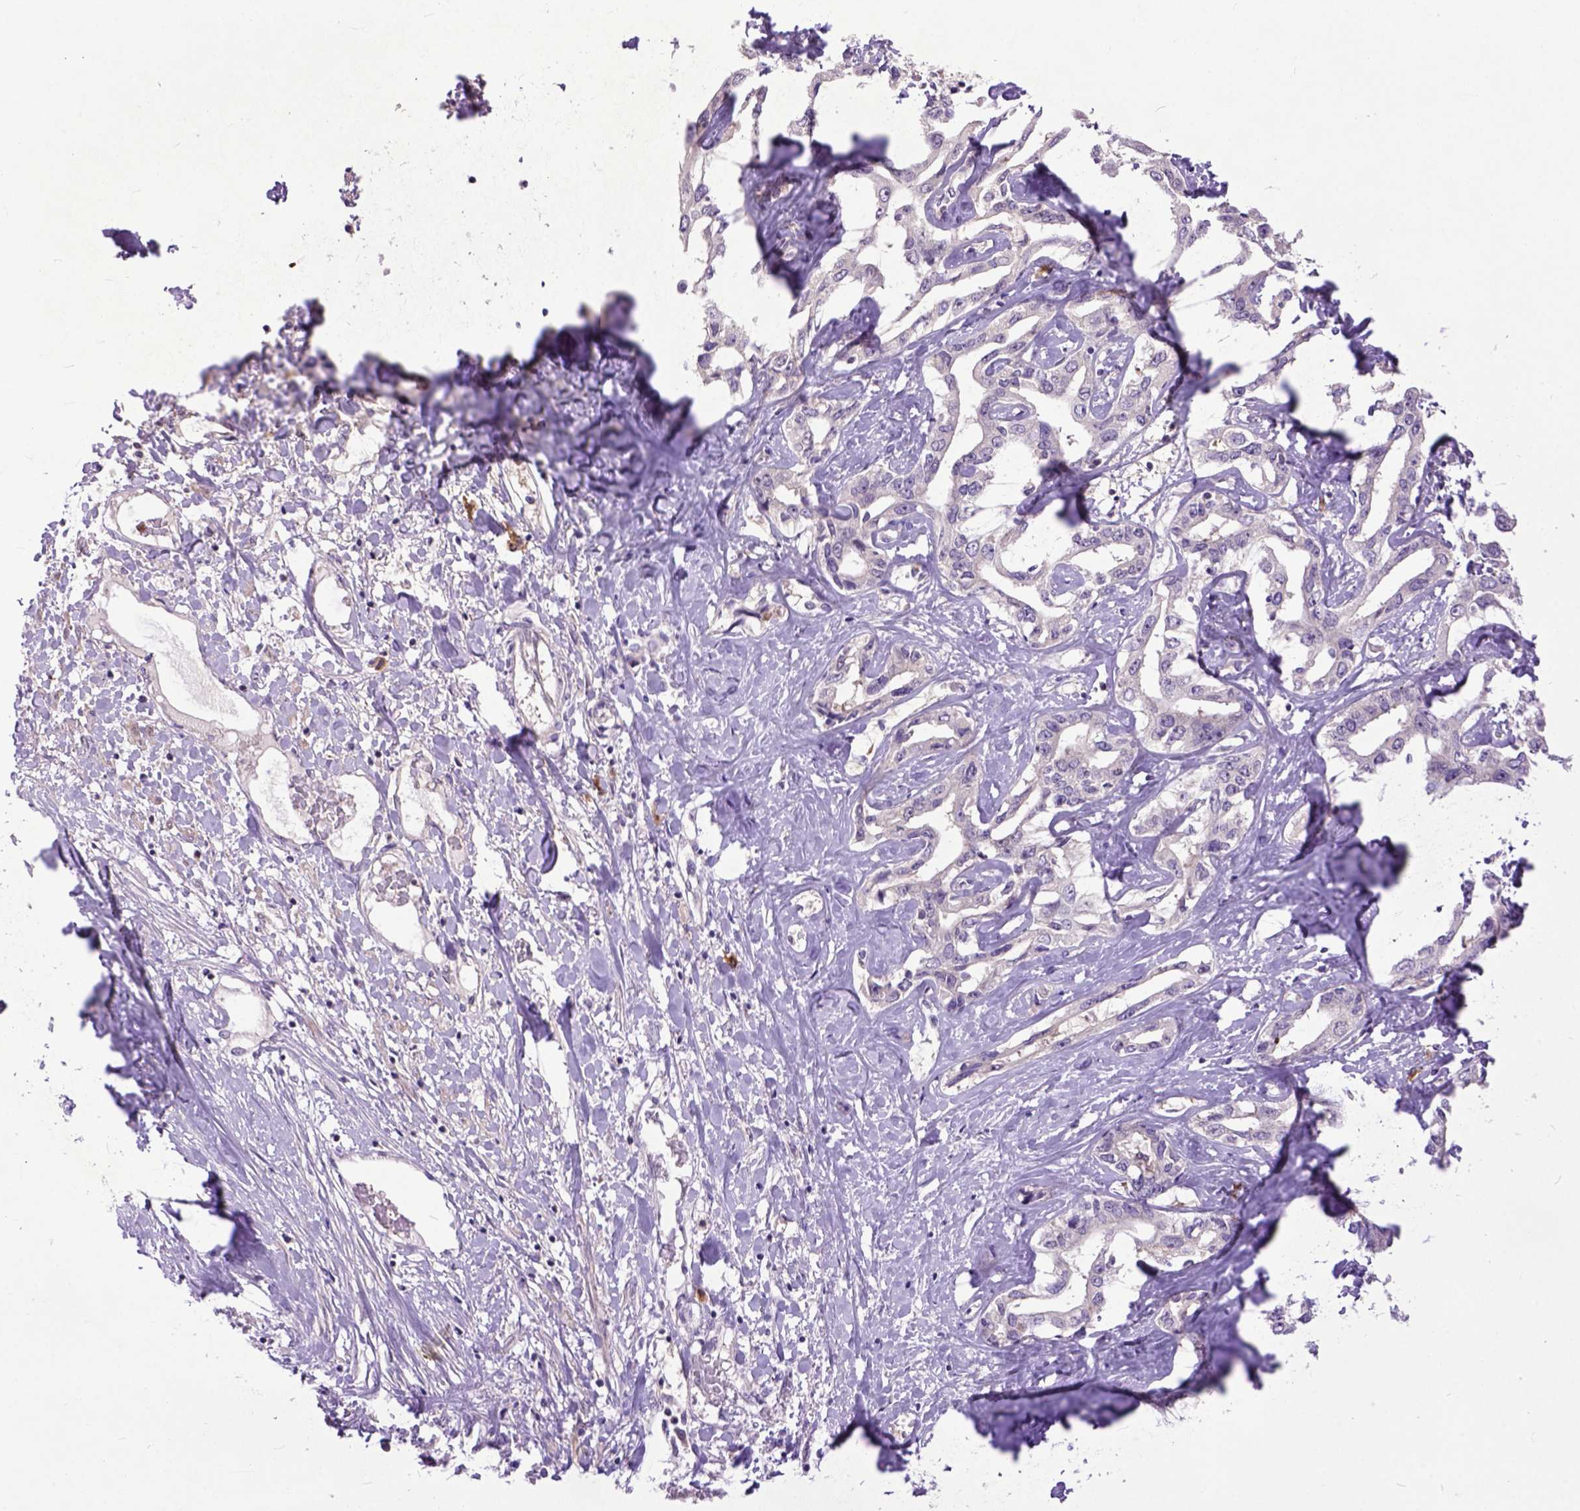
{"staining": {"intensity": "negative", "quantity": "none", "location": "none"}, "tissue": "liver cancer", "cell_type": "Tumor cells", "image_type": "cancer", "snomed": [{"axis": "morphology", "description": "Cholangiocarcinoma"}, {"axis": "topography", "description": "Liver"}], "caption": "Immunohistochemistry (IHC) histopathology image of neoplastic tissue: liver cancer stained with DAB (3,3'-diaminobenzidine) exhibits no significant protein staining in tumor cells.", "gene": "CPNE1", "patient": {"sex": "male", "age": 59}}